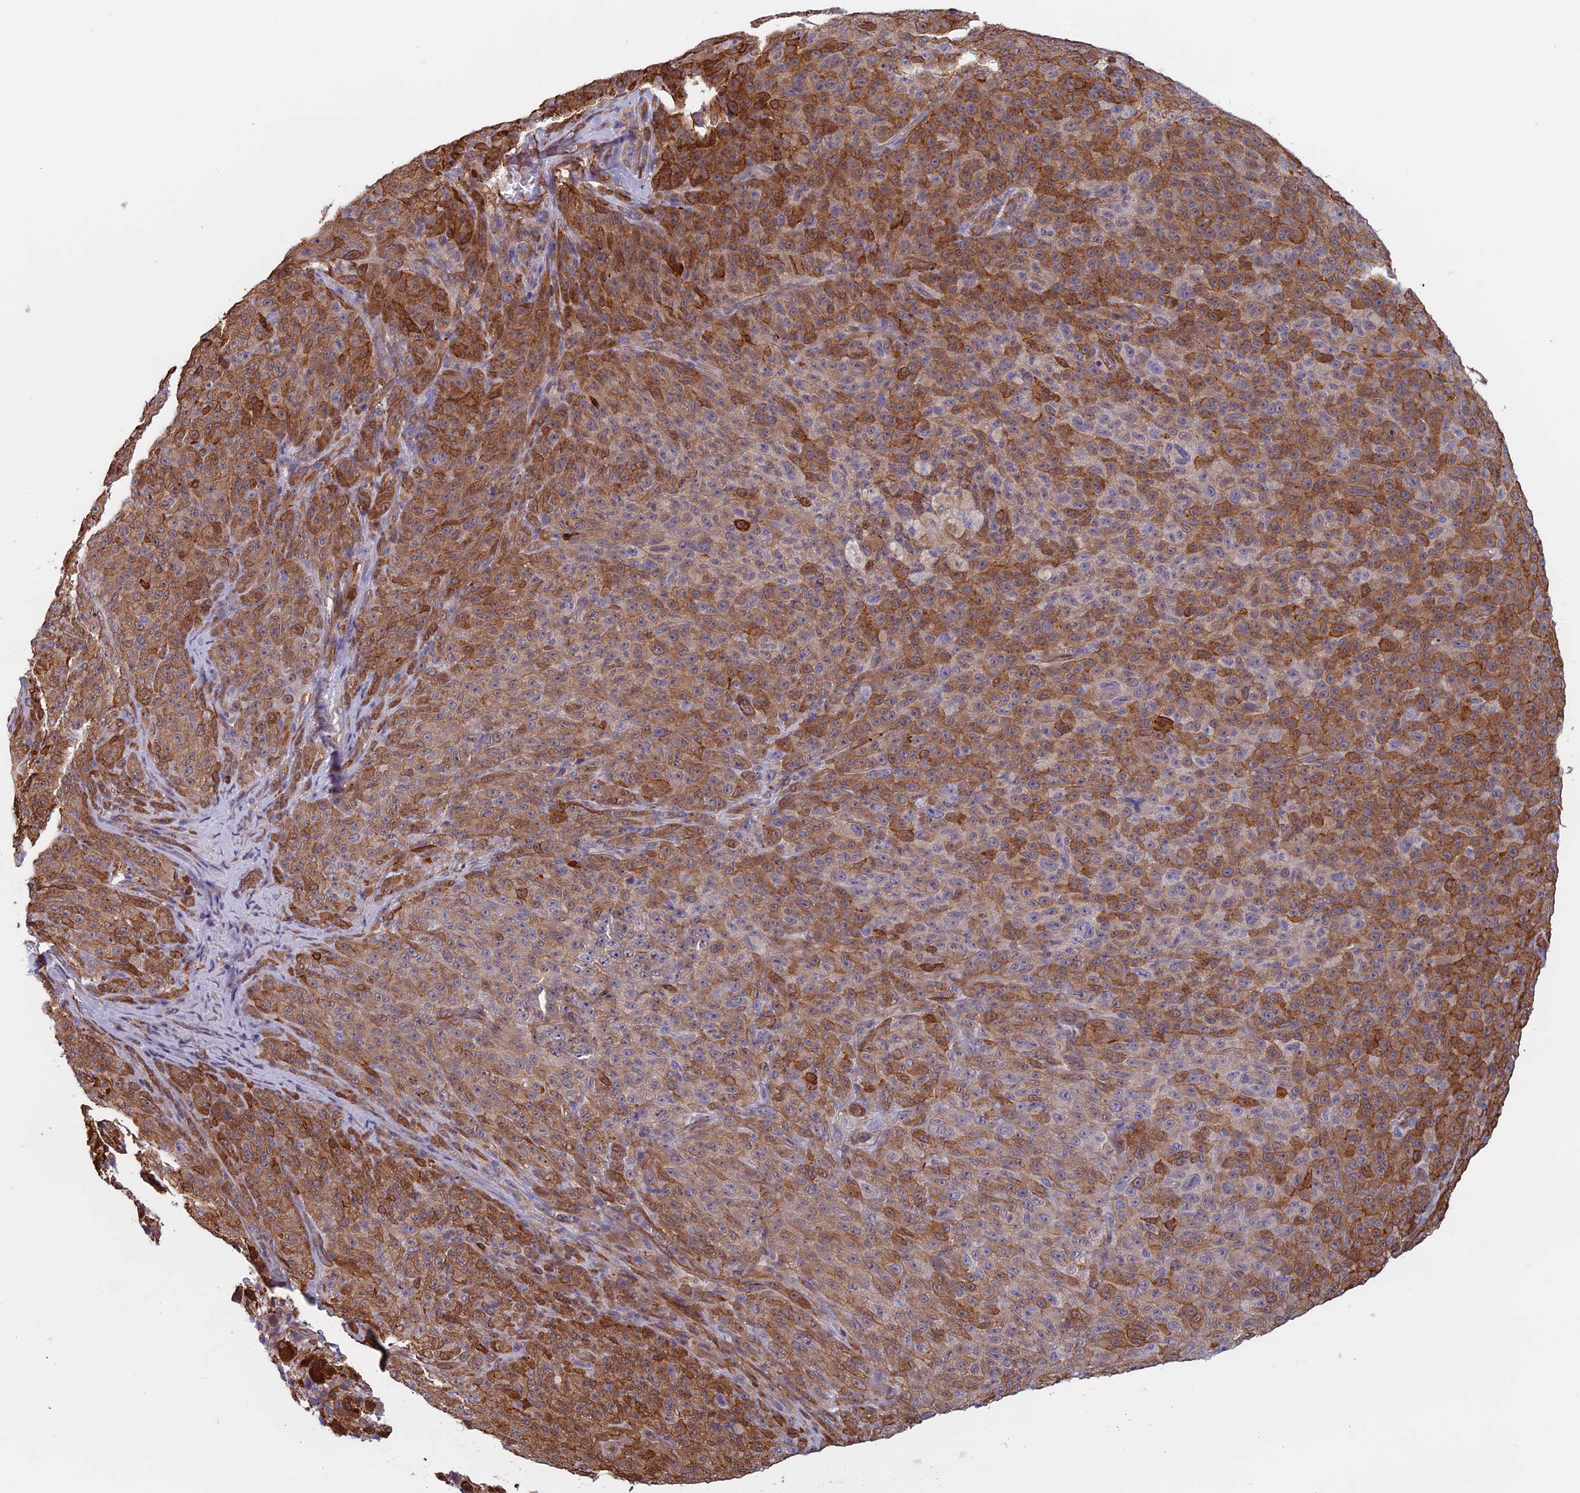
{"staining": {"intensity": "moderate", "quantity": ">75%", "location": "cytoplasmic/membranous"}, "tissue": "melanoma", "cell_type": "Tumor cells", "image_type": "cancer", "snomed": [{"axis": "morphology", "description": "Malignant melanoma, NOS"}, {"axis": "topography", "description": "Skin"}], "caption": "Malignant melanoma stained with IHC demonstrates moderate cytoplasmic/membranous positivity in approximately >75% of tumor cells. Immunohistochemistry stains the protein of interest in brown and the nuclei are stained blue.", "gene": "ANGPTL2", "patient": {"sex": "female", "age": 82}}